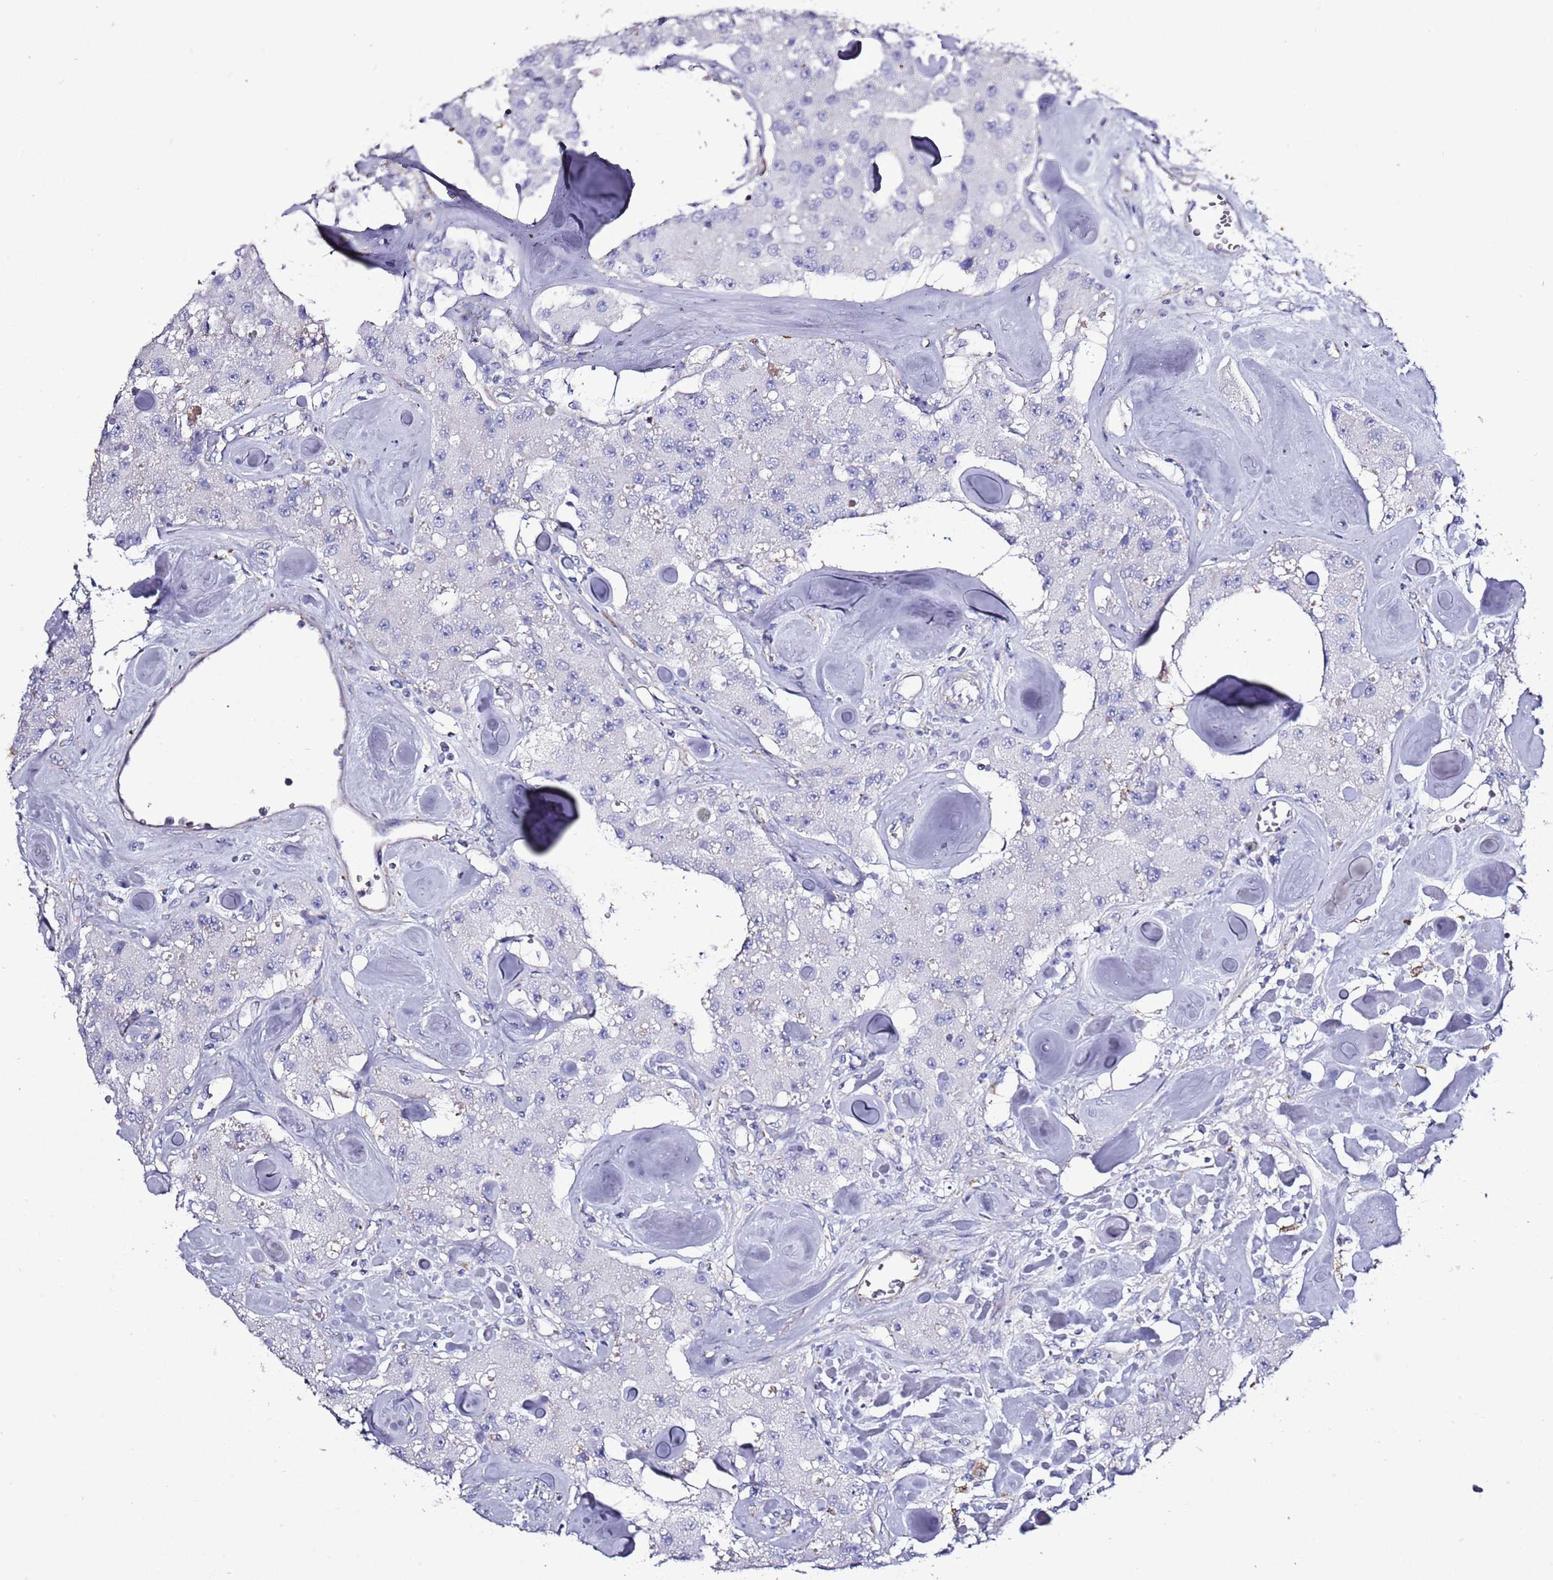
{"staining": {"intensity": "negative", "quantity": "none", "location": "none"}, "tissue": "carcinoid", "cell_type": "Tumor cells", "image_type": "cancer", "snomed": [{"axis": "morphology", "description": "Carcinoid, malignant, NOS"}, {"axis": "topography", "description": "Pancreas"}], "caption": "Protein analysis of malignant carcinoid demonstrates no significant positivity in tumor cells.", "gene": "SLC23A1", "patient": {"sex": "male", "age": 41}}